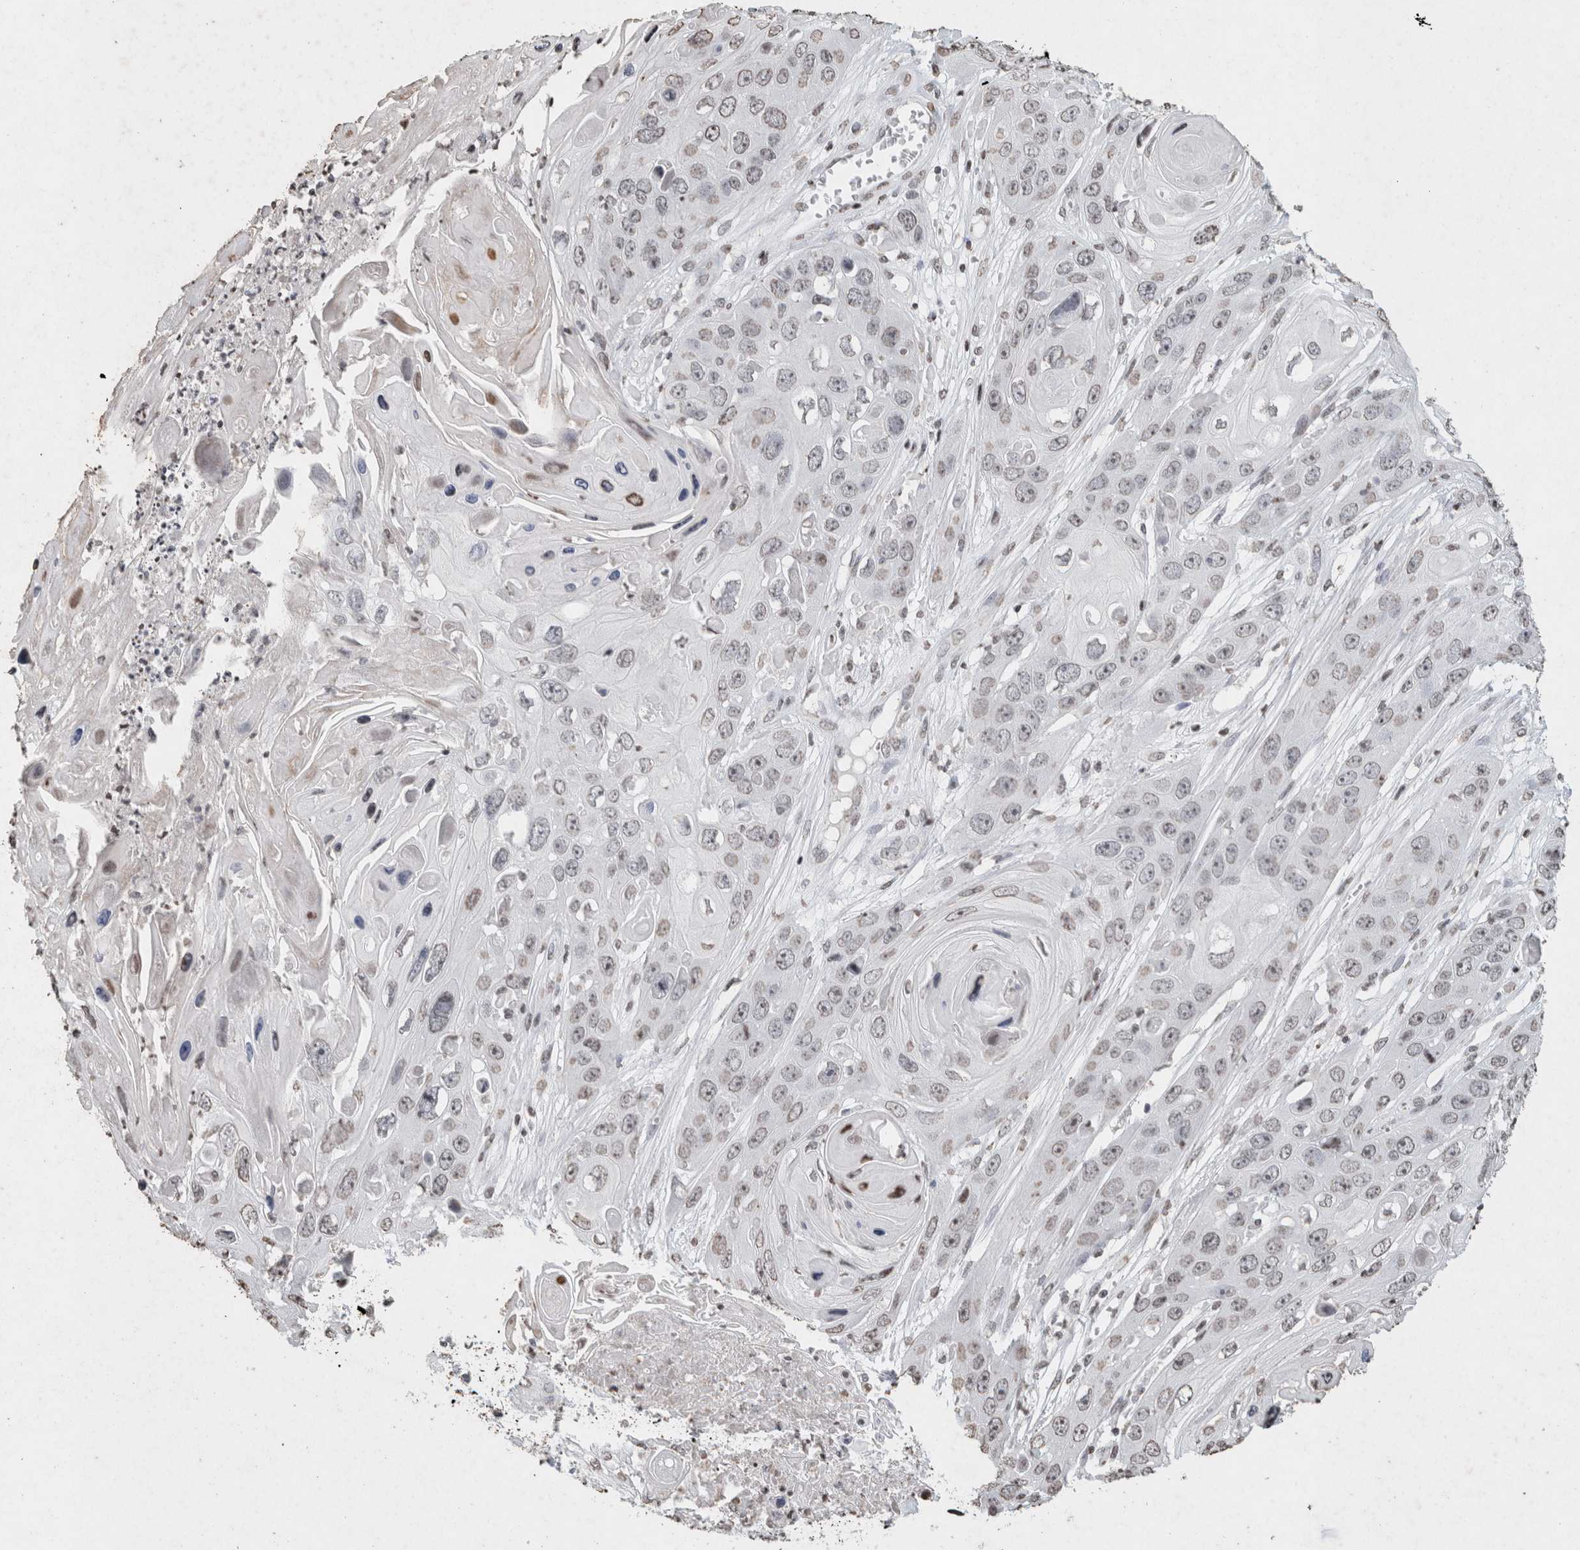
{"staining": {"intensity": "weak", "quantity": "25%-75%", "location": "nuclear"}, "tissue": "skin cancer", "cell_type": "Tumor cells", "image_type": "cancer", "snomed": [{"axis": "morphology", "description": "Squamous cell carcinoma, NOS"}, {"axis": "topography", "description": "Skin"}], "caption": "Protein expression analysis of human skin cancer reveals weak nuclear staining in about 25%-75% of tumor cells.", "gene": "CNTN1", "patient": {"sex": "male", "age": 55}}